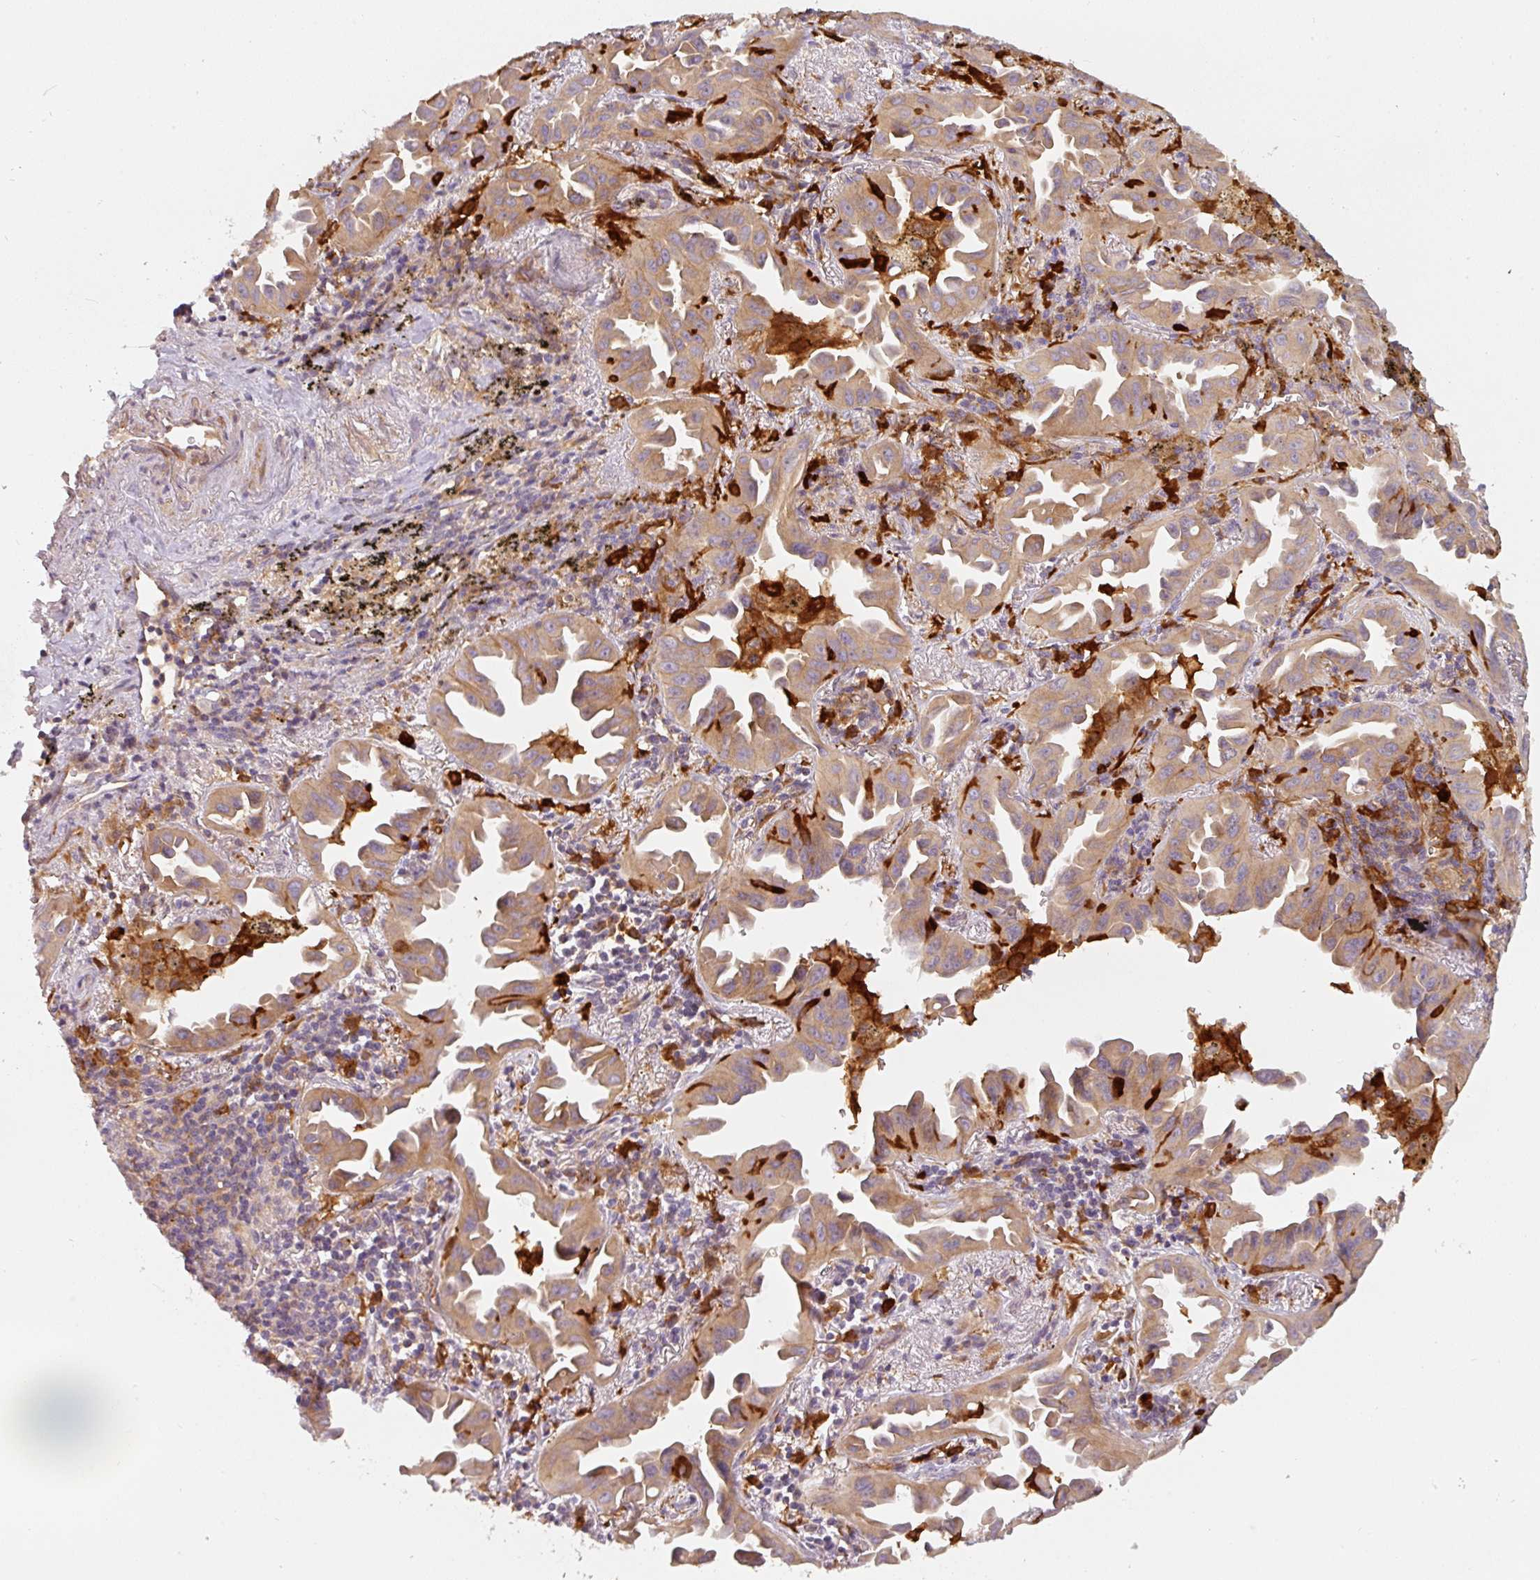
{"staining": {"intensity": "moderate", "quantity": ">75%", "location": "cytoplasmic/membranous"}, "tissue": "lung cancer", "cell_type": "Tumor cells", "image_type": "cancer", "snomed": [{"axis": "morphology", "description": "Adenocarcinoma, NOS"}, {"axis": "topography", "description": "Lung"}], "caption": "IHC (DAB) staining of lung adenocarcinoma exhibits moderate cytoplasmic/membranous protein positivity in approximately >75% of tumor cells.", "gene": "IQGAP2", "patient": {"sex": "male", "age": 68}}